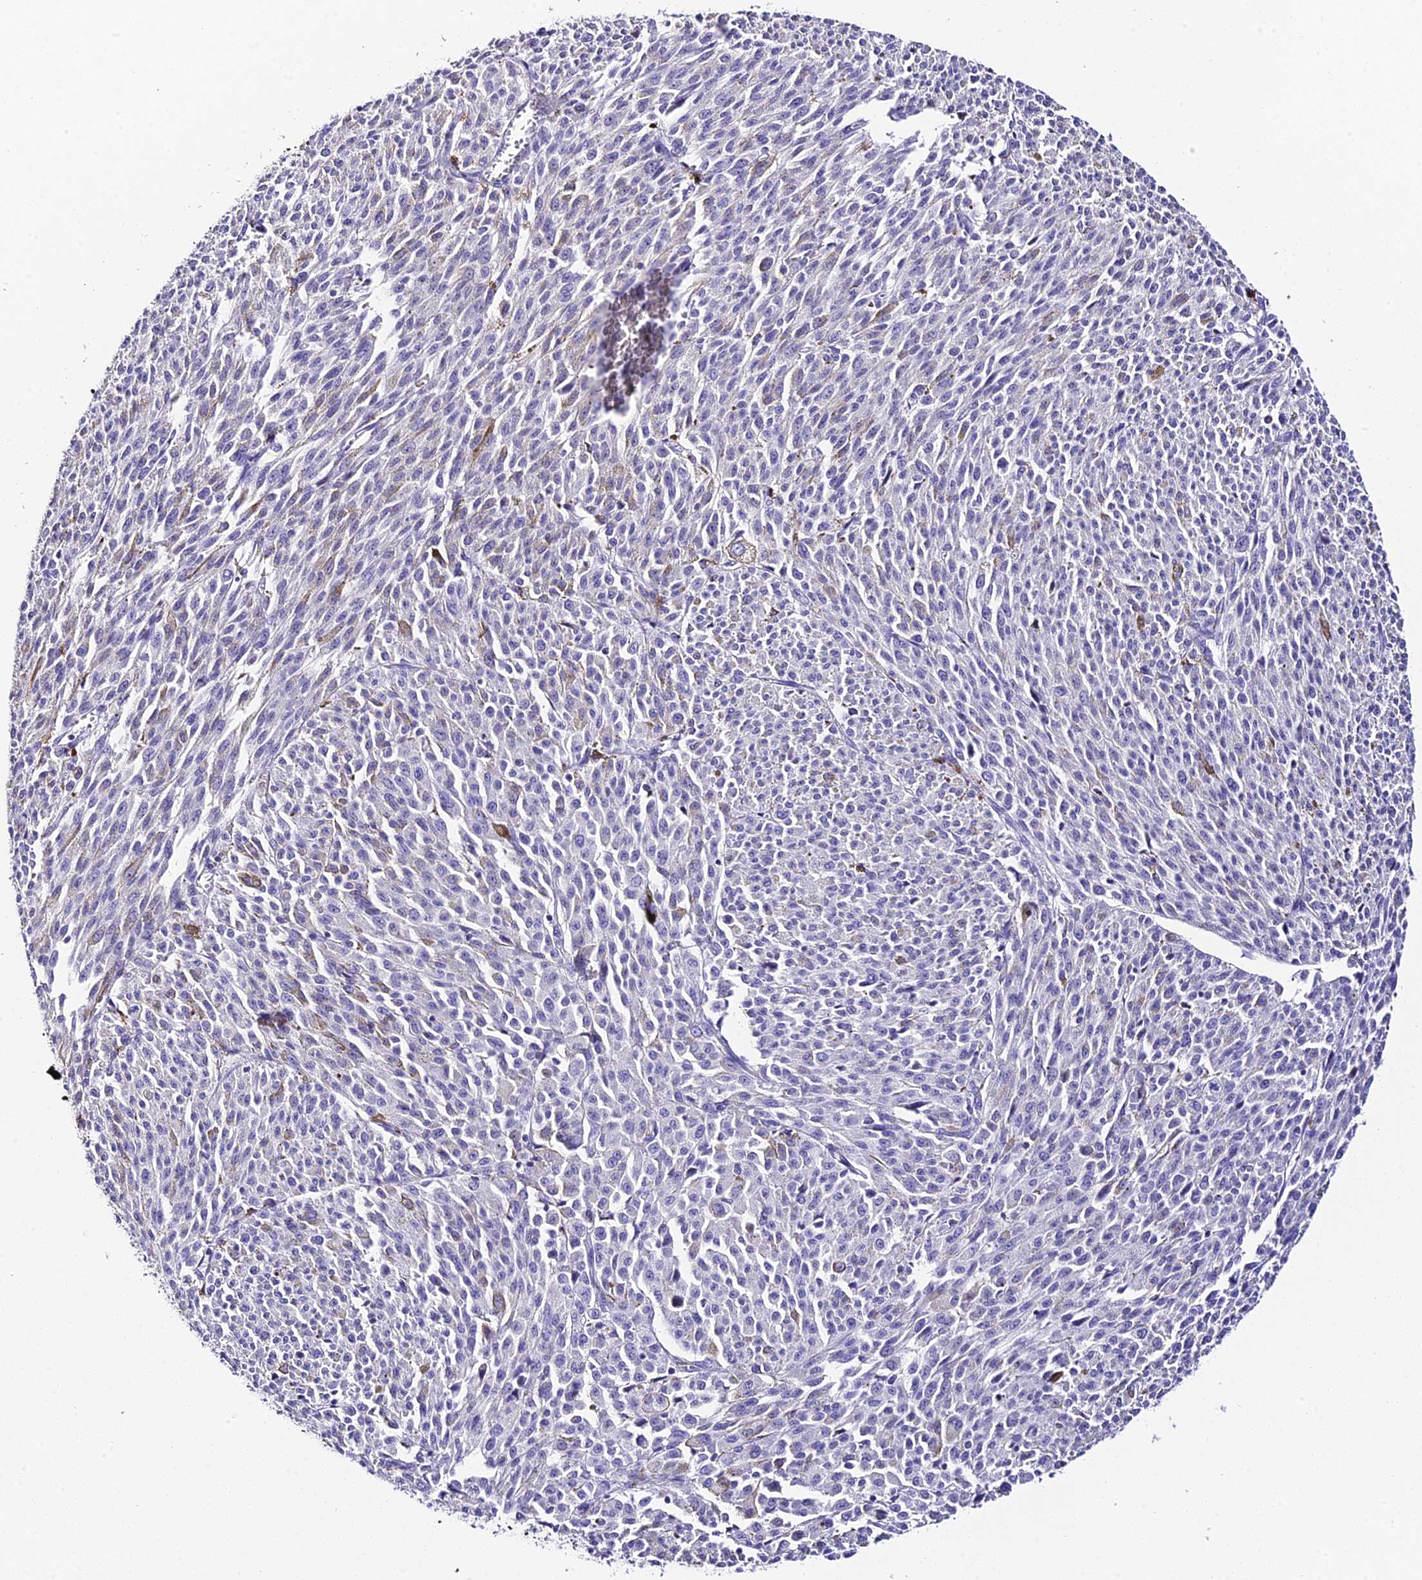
{"staining": {"intensity": "negative", "quantity": "none", "location": "none"}, "tissue": "melanoma", "cell_type": "Tumor cells", "image_type": "cancer", "snomed": [{"axis": "morphology", "description": "Malignant melanoma, NOS"}, {"axis": "topography", "description": "Skin"}], "caption": "Tumor cells show no significant expression in melanoma.", "gene": "C12orf29", "patient": {"sex": "female", "age": 52}}